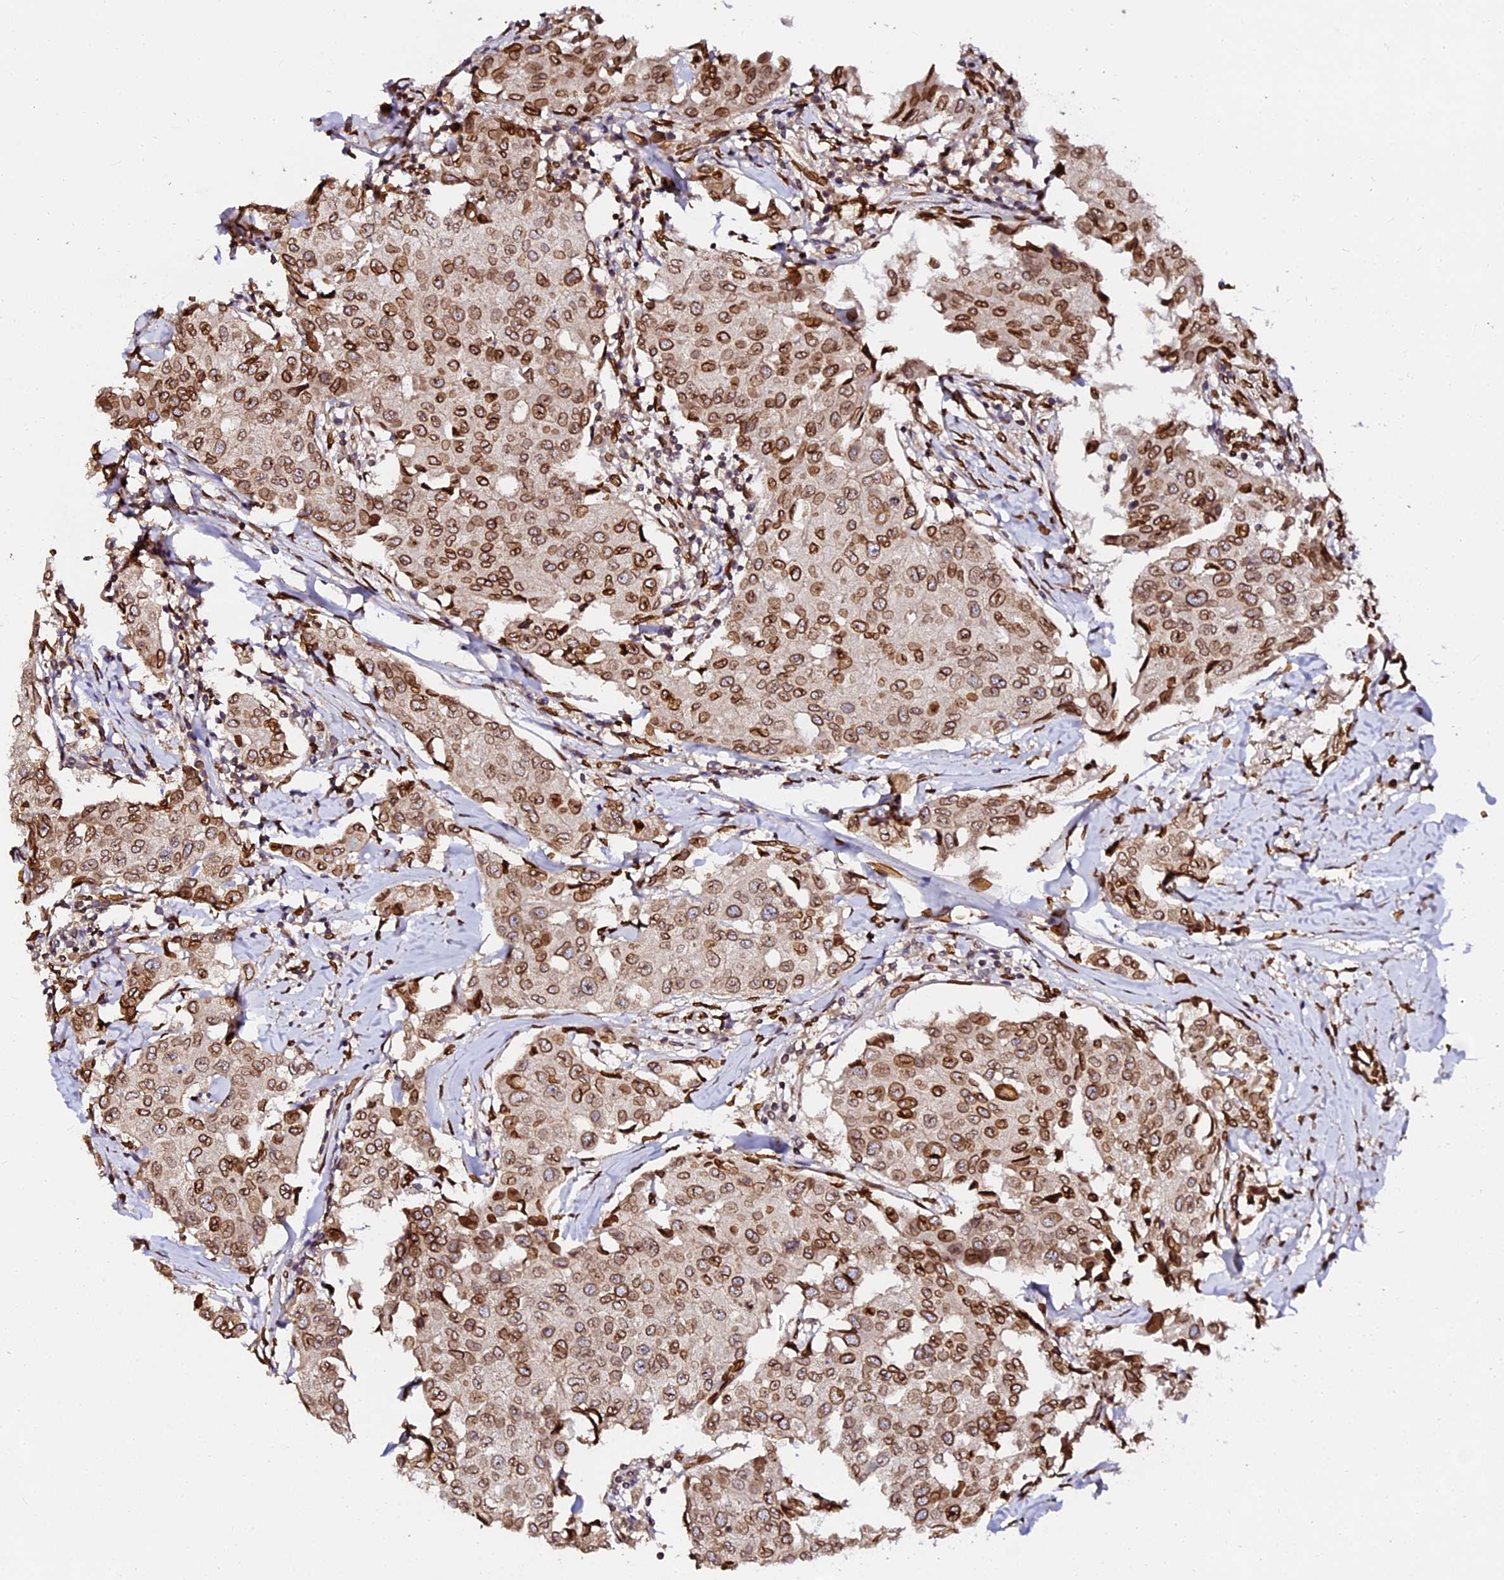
{"staining": {"intensity": "moderate", "quantity": ">75%", "location": "cytoplasmic/membranous,nuclear"}, "tissue": "breast cancer", "cell_type": "Tumor cells", "image_type": "cancer", "snomed": [{"axis": "morphology", "description": "Duct carcinoma"}, {"axis": "topography", "description": "Breast"}], "caption": "Immunohistochemical staining of breast invasive ductal carcinoma exhibits moderate cytoplasmic/membranous and nuclear protein positivity in approximately >75% of tumor cells. Nuclei are stained in blue.", "gene": "ANAPC5", "patient": {"sex": "female", "age": 80}}